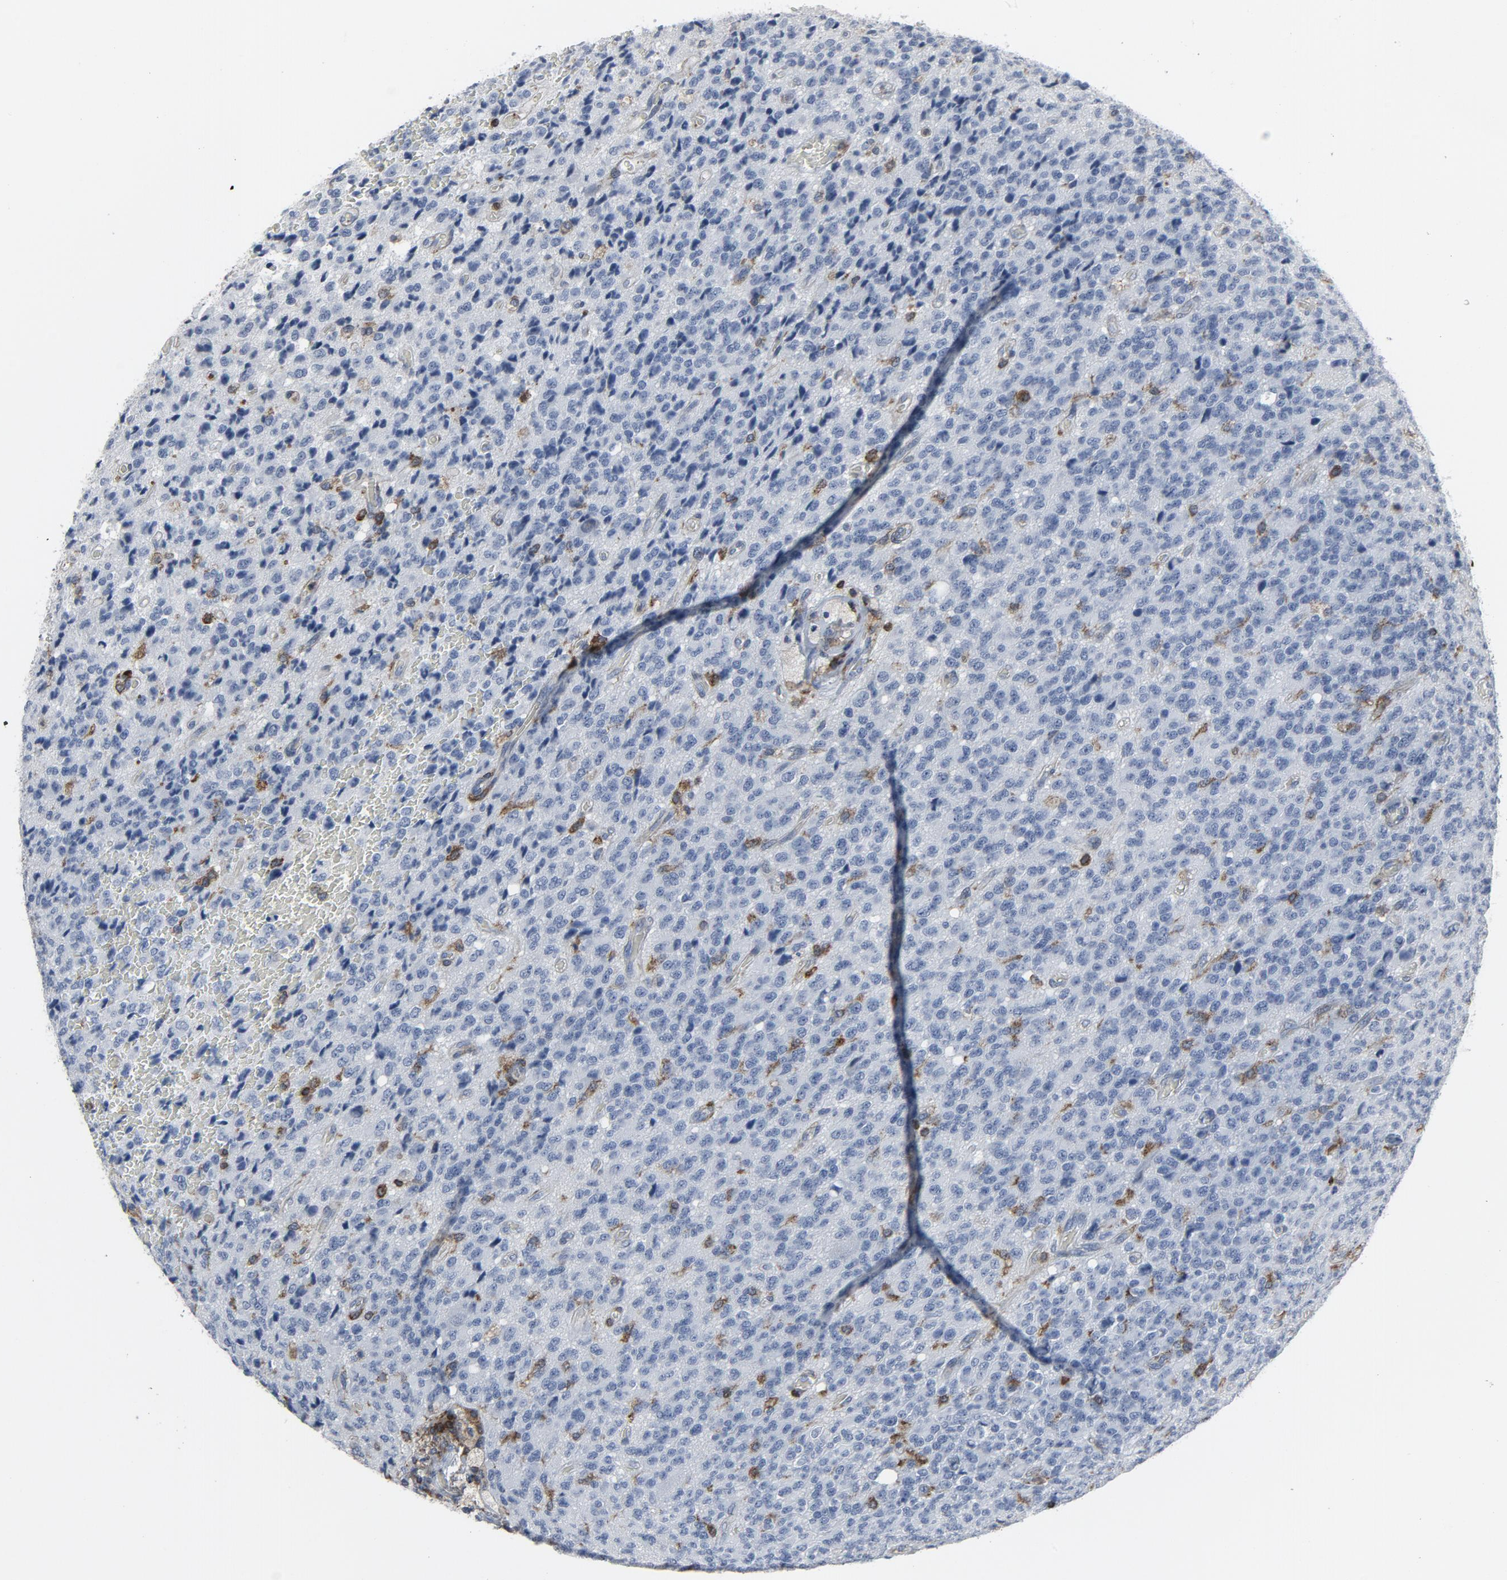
{"staining": {"intensity": "negative", "quantity": "none", "location": "none"}, "tissue": "glioma", "cell_type": "Tumor cells", "image_type": "cancer", "snomed": [{"axis": "morphology", "description": "Glioma, malignant, High grade"}, {"axis": "topography", "description": "pancreas cauda"}], "caption": "Immunohistochemistry (IHC) image of neoplastic tissue: malignant glioma (high-grade) stained with DAB reveals no significant protein staining in tumor cells.", "gene": "LCP2", "patient": {"sex": "male", "age": 60}}